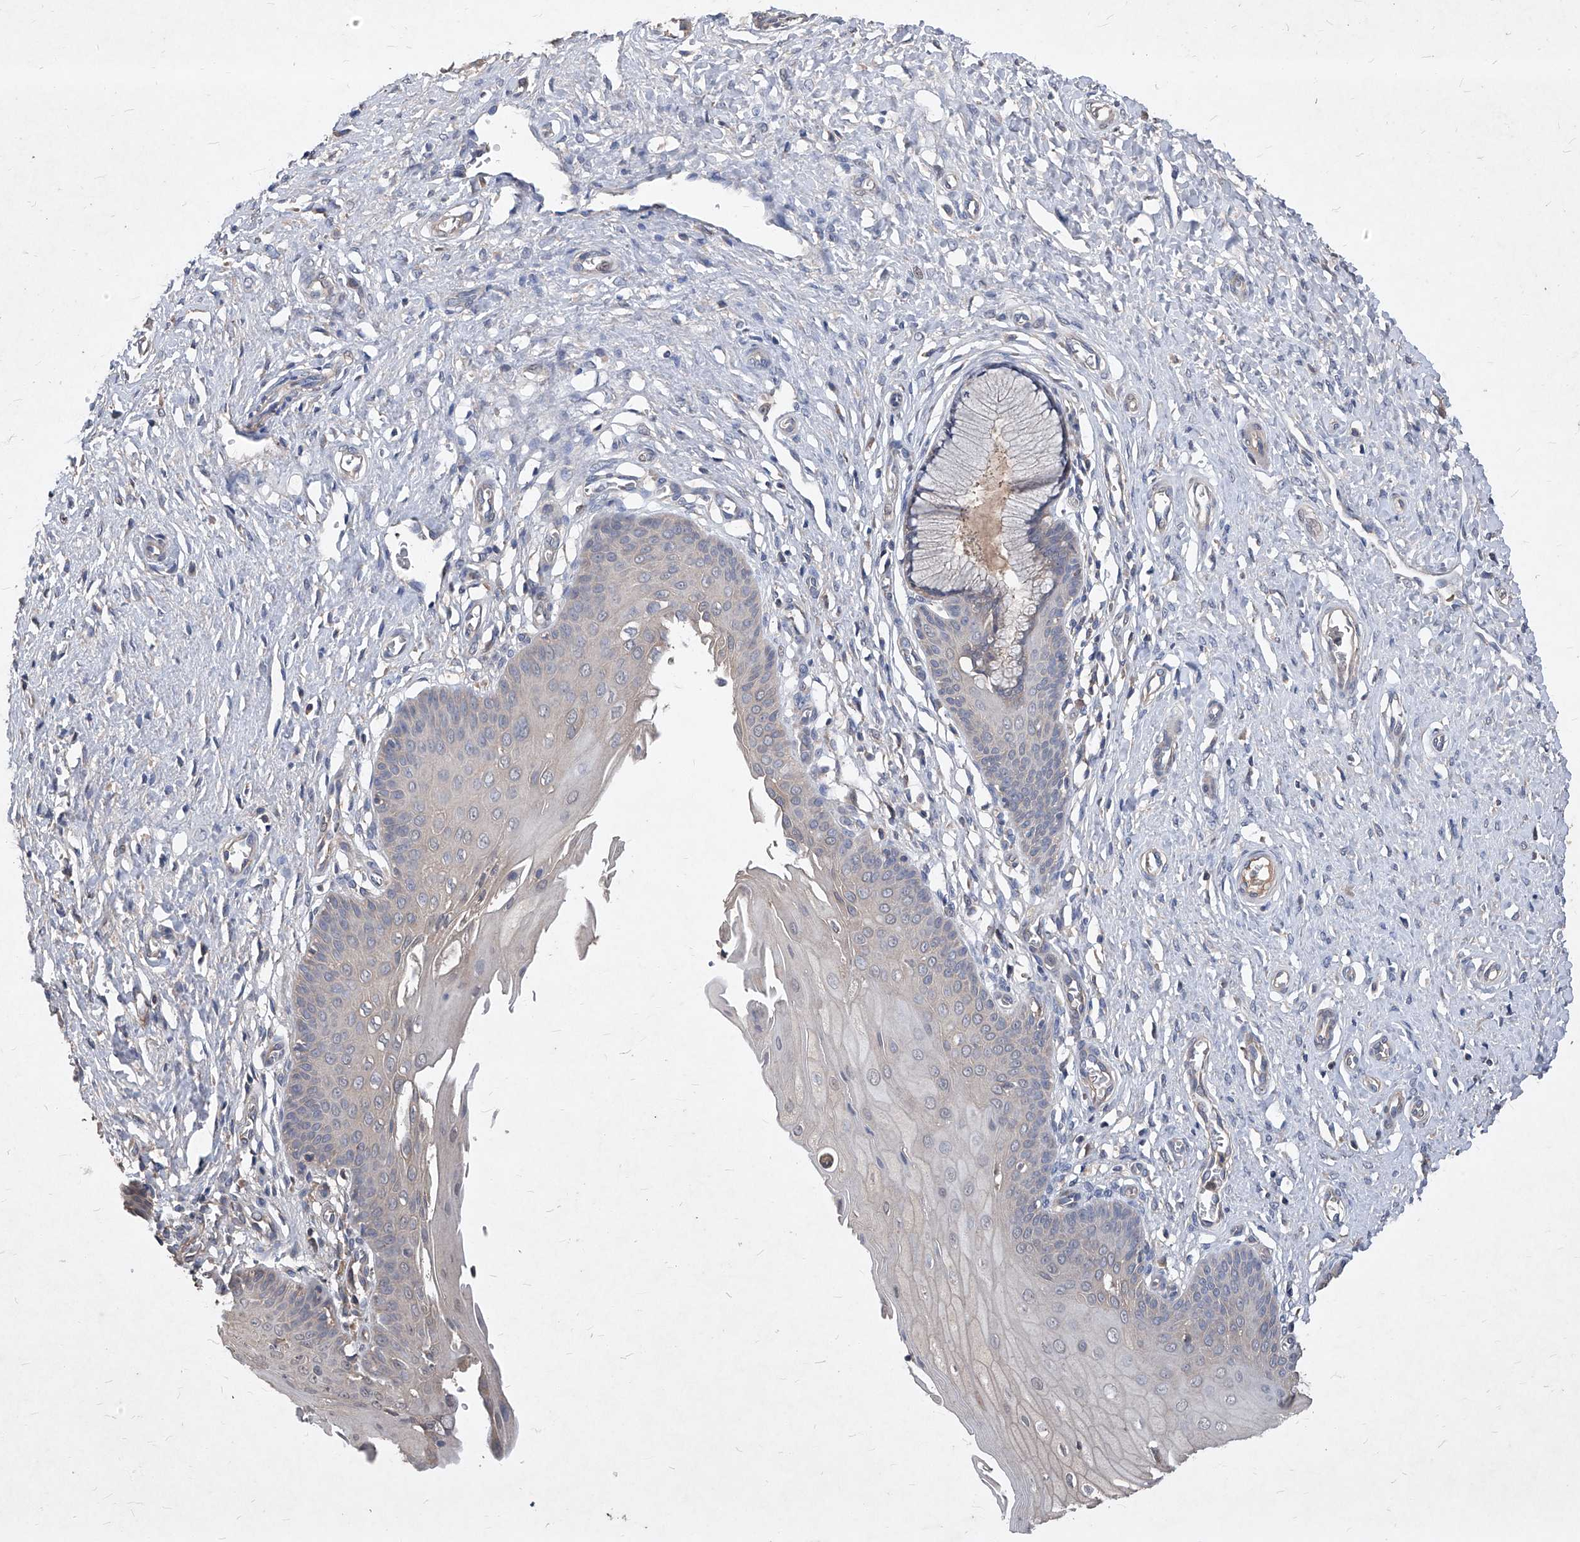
{"staining": {"intensity": "negative", "quantity": "none", "location": "none"}, "tissue": "cervix", "cell_type": "Glandular cells", "image_type": "normal", "snomed": [{"axis": "morphology", "description": "Normal tissue, NOS"}, {"axis": "topography", "description": "Cervix"}], "caption": "The photomicrograph shows no significant expression in glandular cells of cervix. (Brightfield microscopy of DAB (3,3'-diaminobenzidine) immunohistochemistry at high magnification).", "gene": "SYNGR1", "patient": {"sex": "female", "age": 55}}